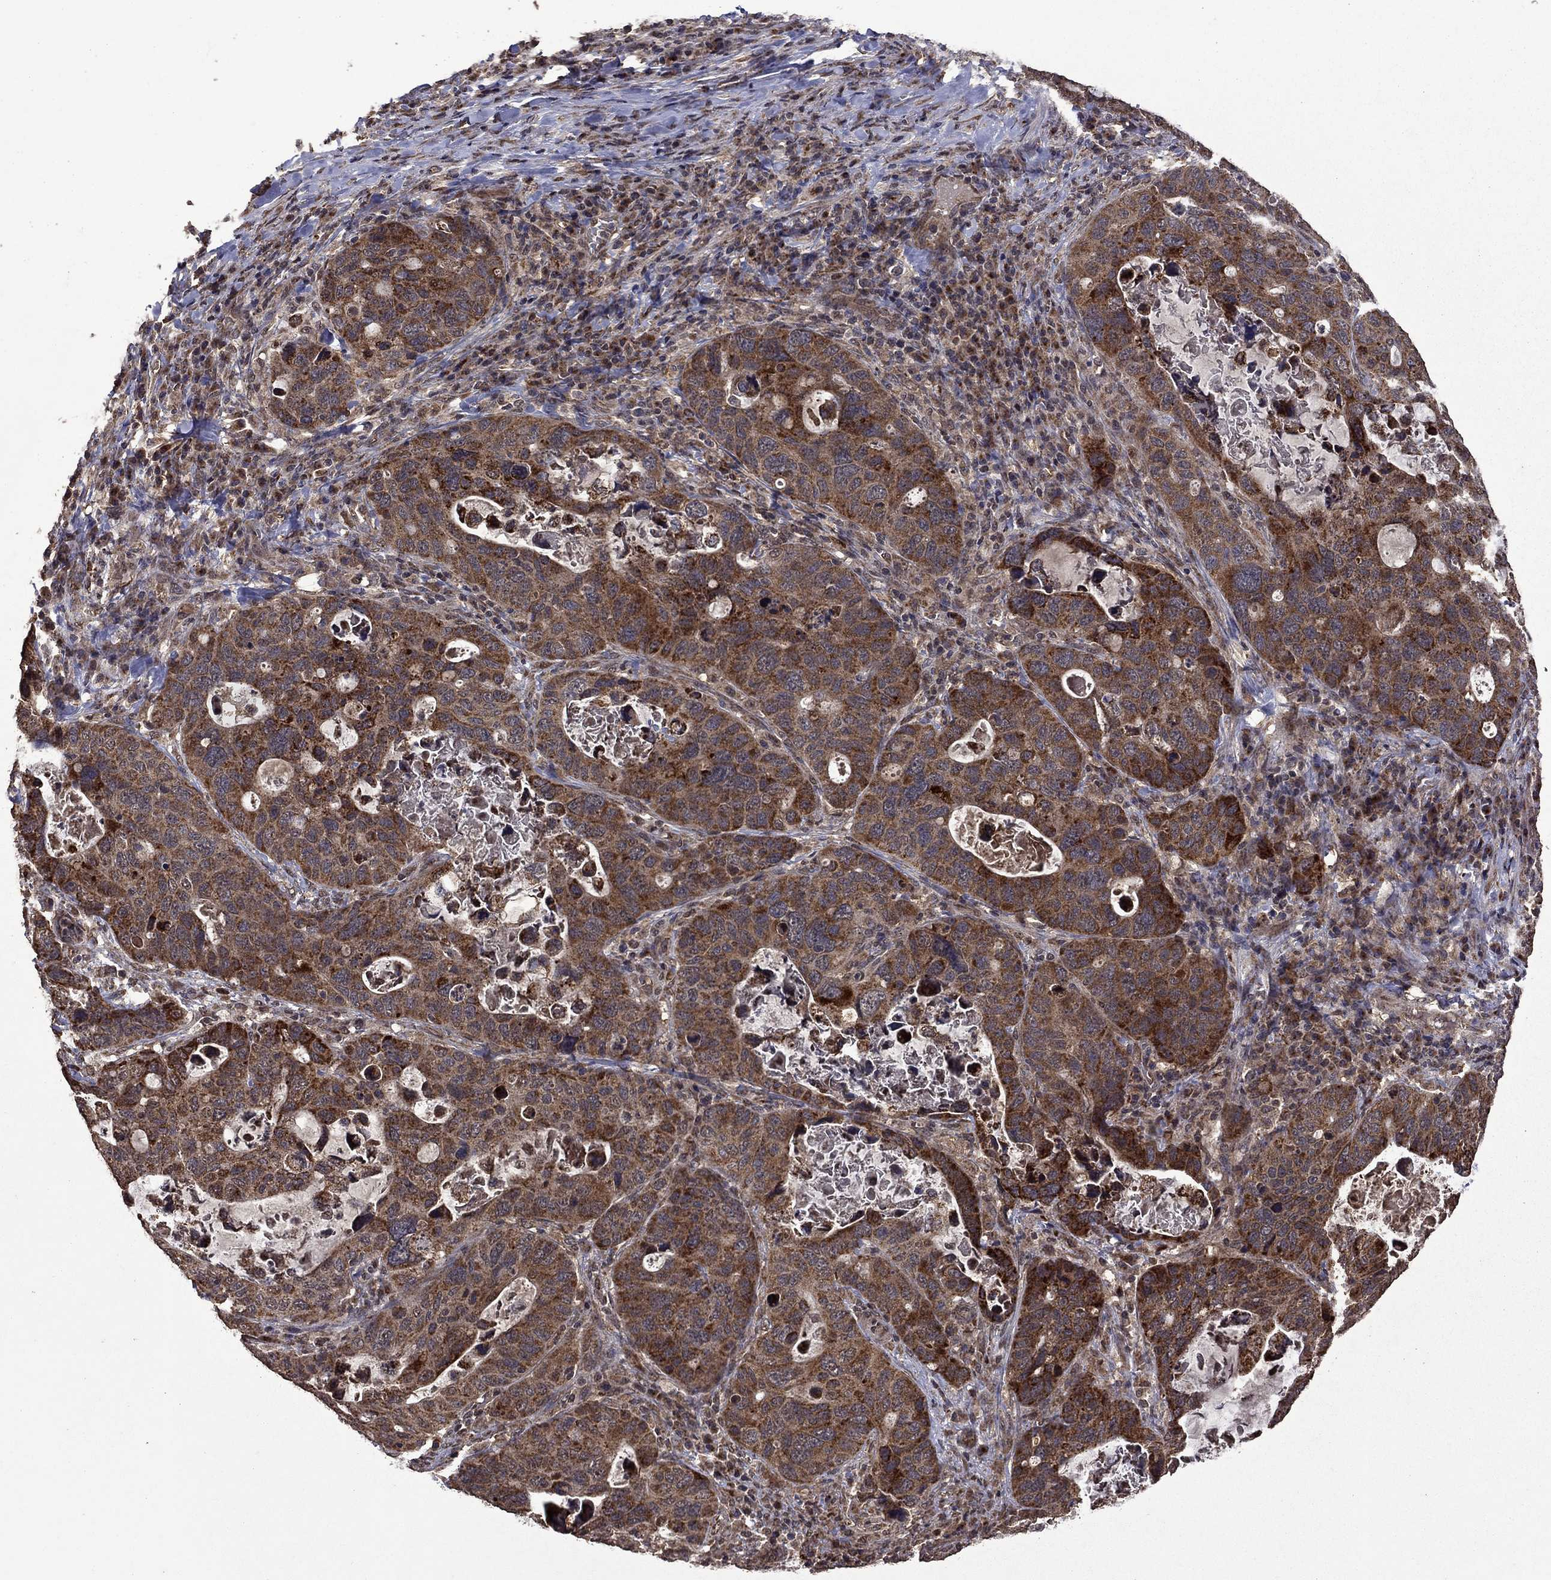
{"staining": {"intensity": "strong", "quantity": "25%-75%", "location": "cytoplasmic/membranous"}, "tissue": "stomach cancer", "cell_type": "Tumor cells", "image_type": "cancer", "snomed": [{"axis": "morphology", "description": "Adenocarcinoma, NOS"}, {"axis": "topography", "description": "Stomach"}], "caption": "Immunohistochemical staining of stomach cancer (adenocarcinoma) demonstrates high levels of strong cytoplasmic/membranous protein staining in approximately 25%-75% of tumor cells.", "gene": "ITM2B", "patient": {"sex": "male", "age": 54}}